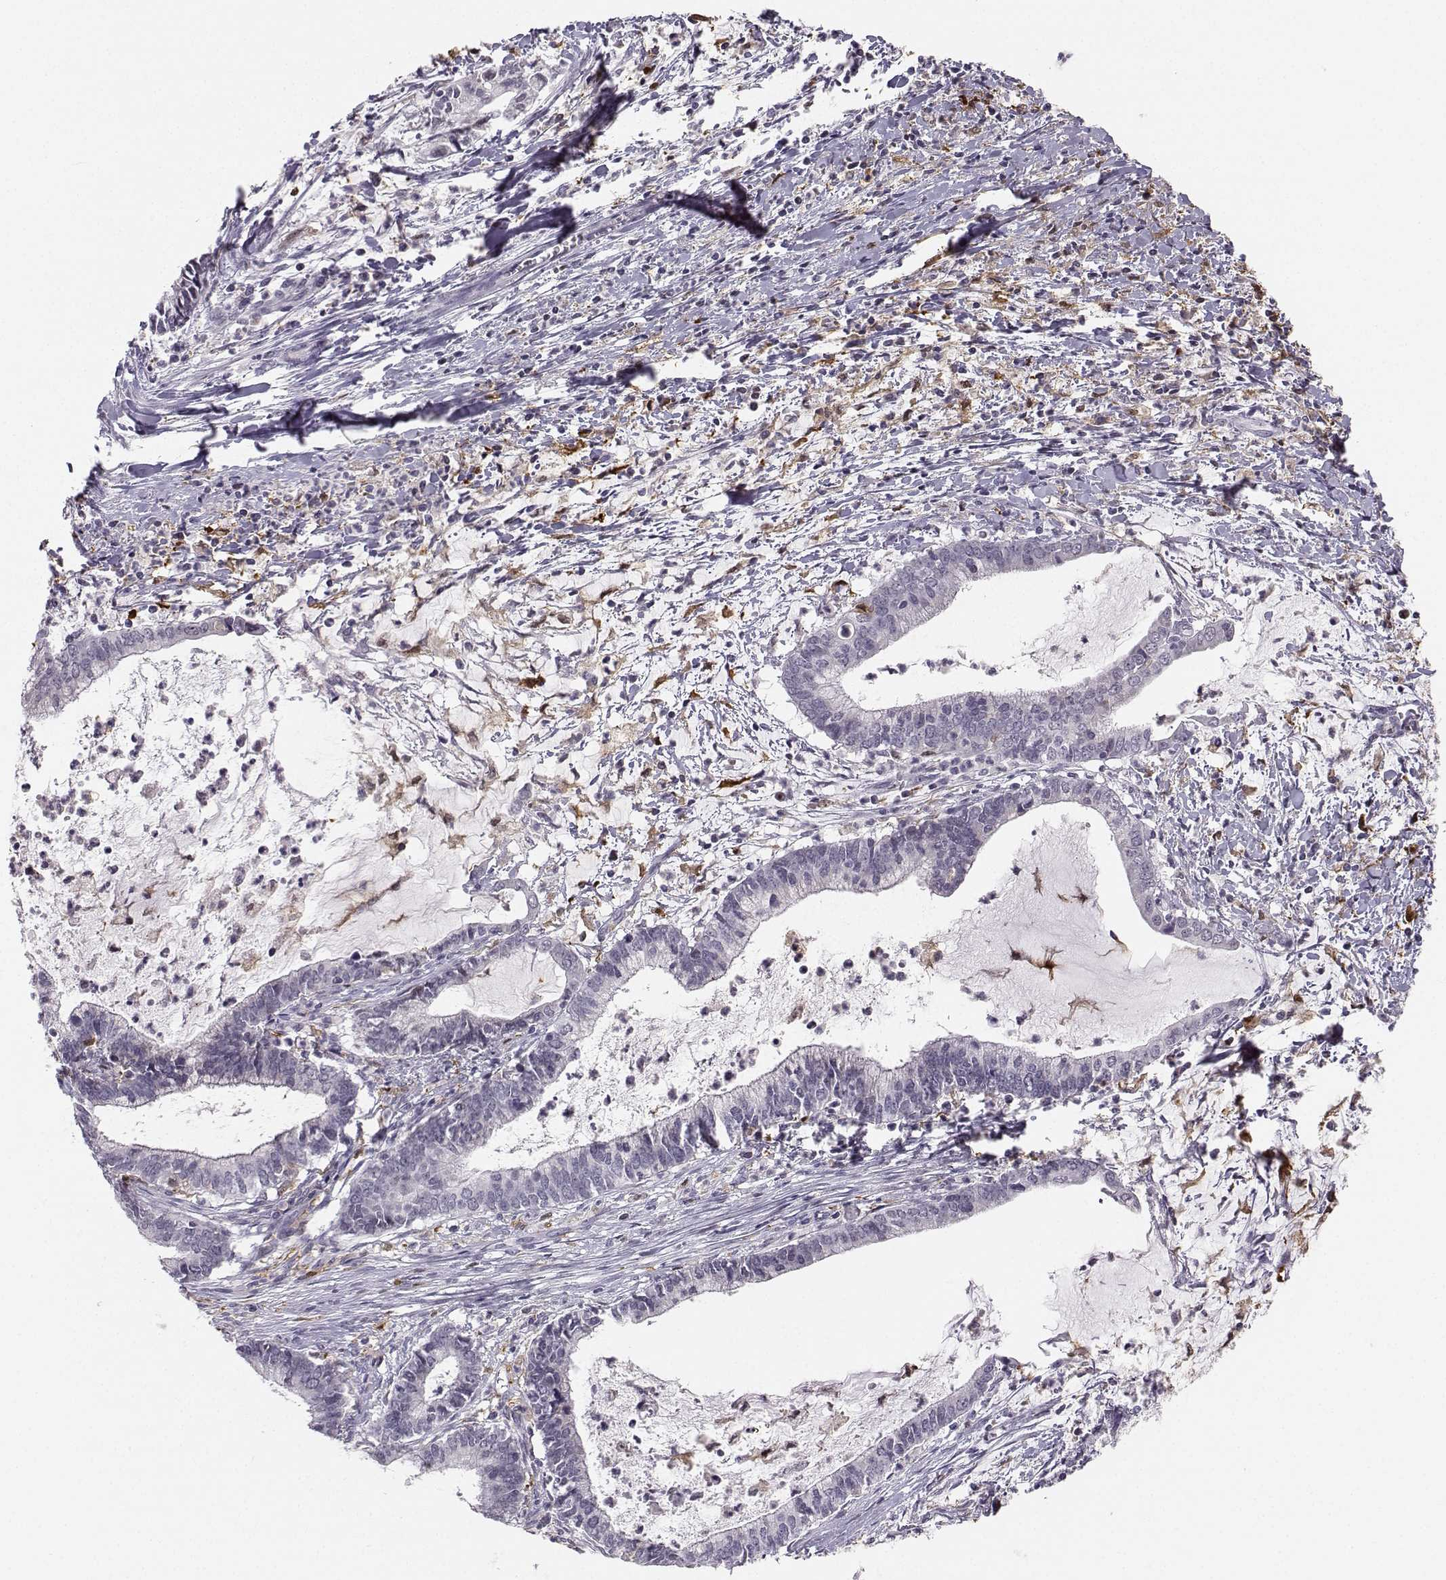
{"staining": {"intensity": "negative", "quantity": "none", "location": "none"}, "tissue": "cervical cancer", "cell_type": "Tumor cells", "image_type": "cancer", "snomed": [{"axis": "morphology", "description": "Adenocarcinoma, NOS"}, {"axis": "topography", "description": "Cervix"}], "caption": "Adenocarcinoma (cervical) was stained to show a protein in brown. There is no significant staining in tumor cells.", "gene": "HTR7", "patient": {"sex": "female", "age": 42}}